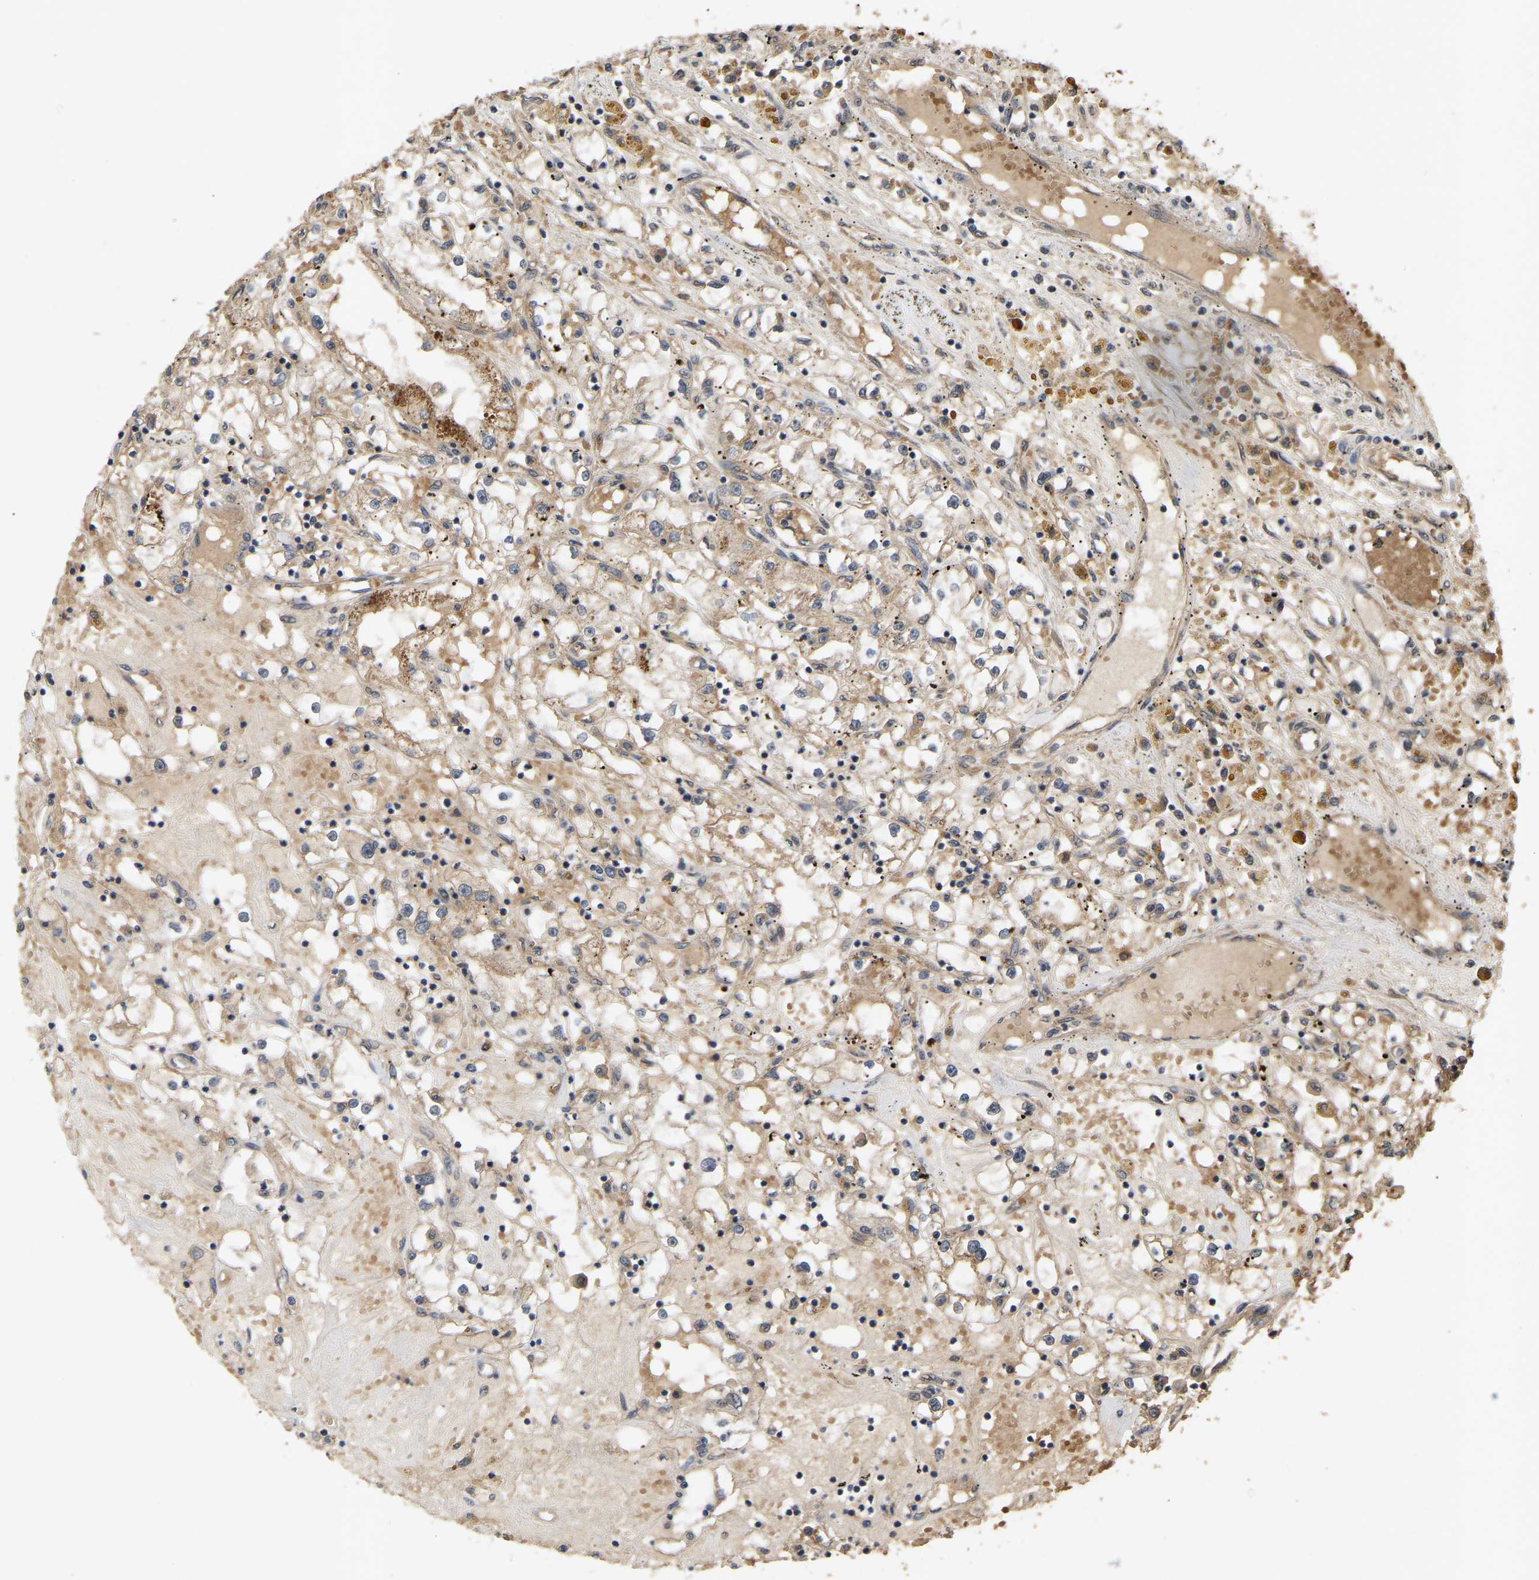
{"staining": {"intensity": "weak", "quantity": ">75%", "location": "cytoplasmic/membranous"}, "tissue": "renal cancer", "cell_type": "Tumor cells", "image_type": "cancer", "snomed": [{"axis": "morphology", "description": "Adenocarcinoma, NOS"}, {"axis": "topography", "description": "Kidney"}], "caption": "Approximately >75% of tumor cells in human renal cancer show weak cytoplasmic/membranous protein staining as visualized by brown immunohistochemical staining.", "gene": "LIMK2", "patient": {"sex": "male", "age": 56}}